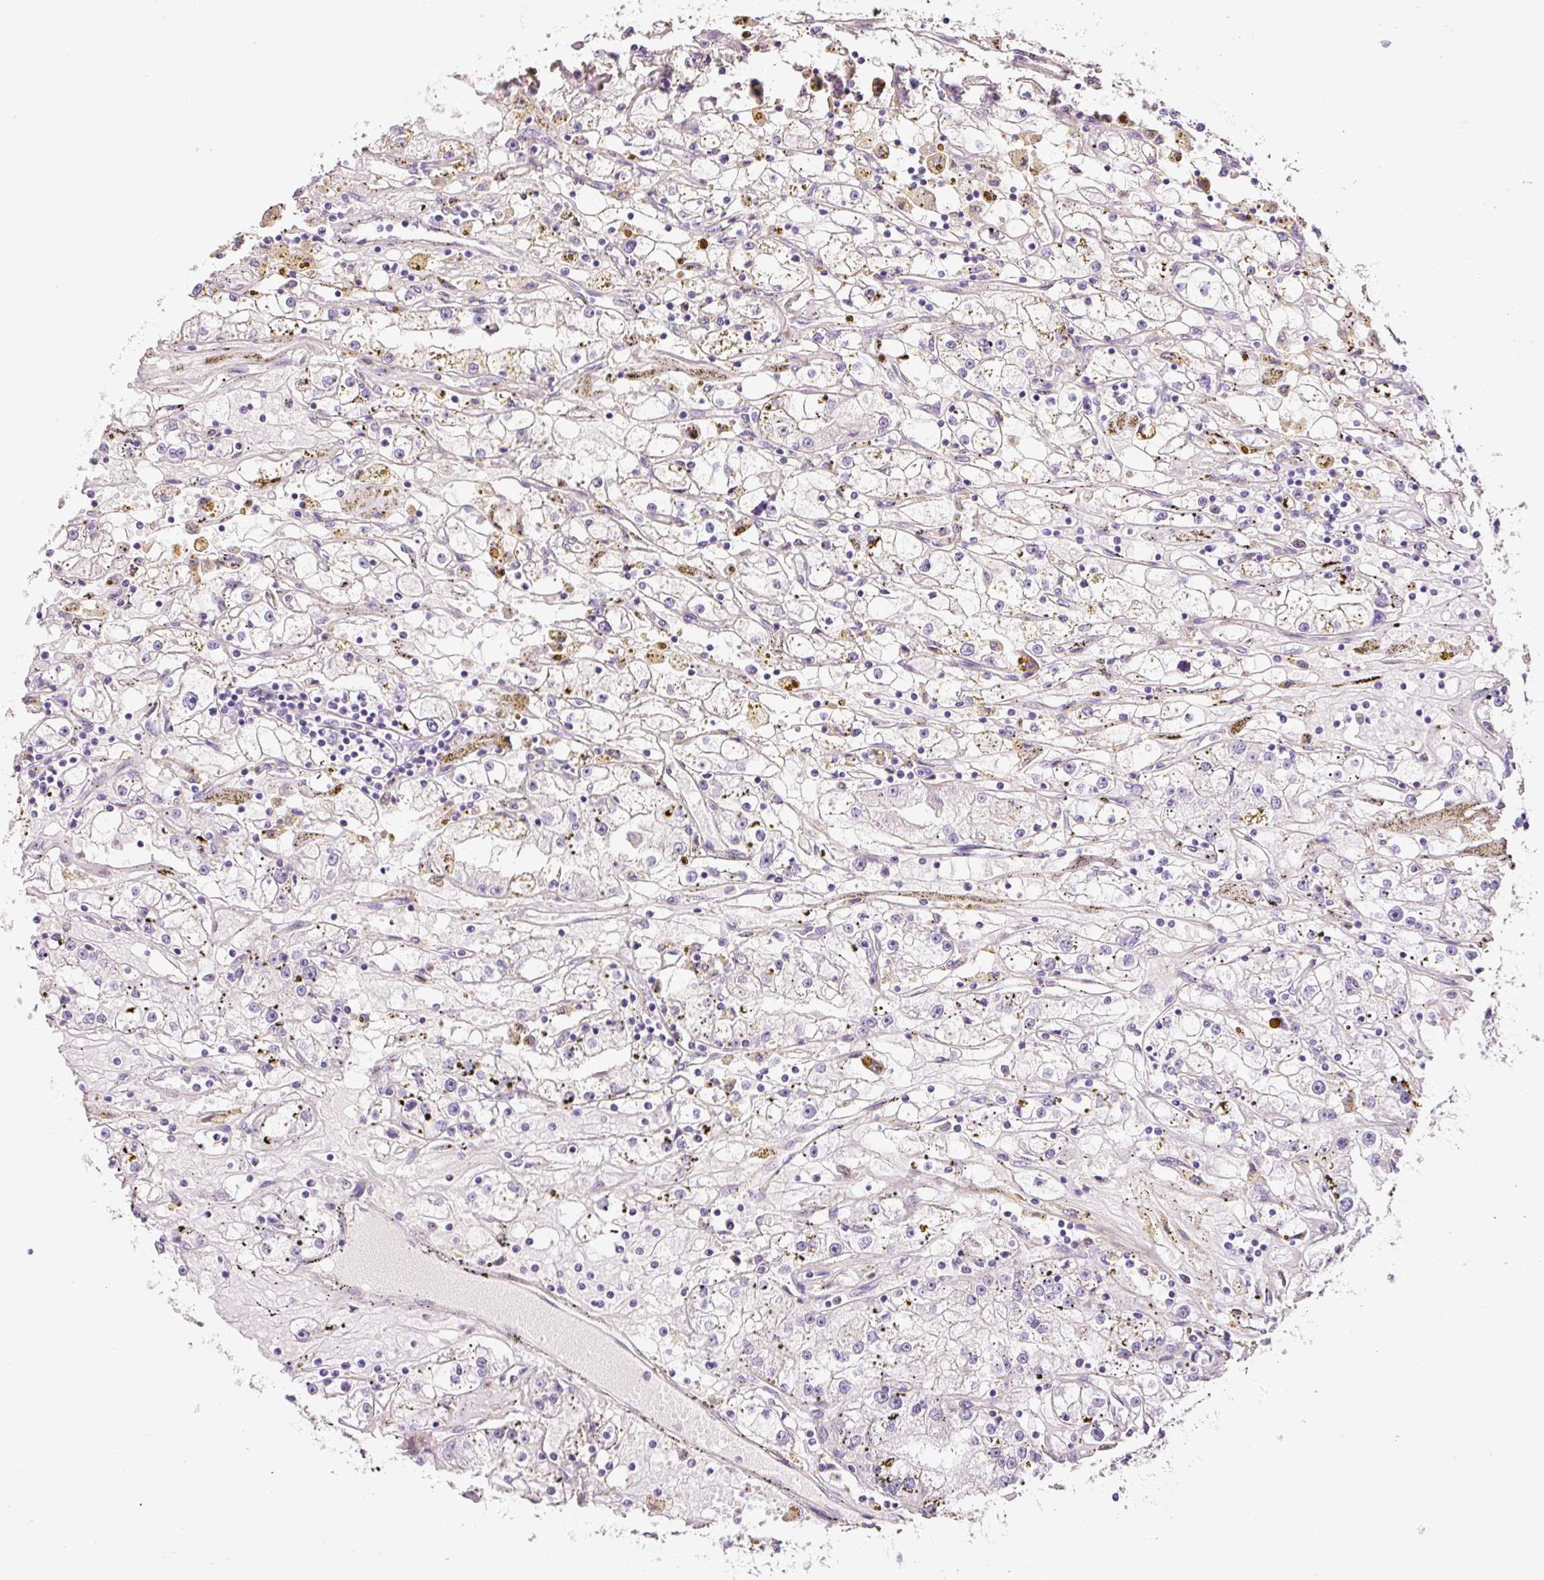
{"staining": {"intensity": "negative", "quantity": "none", "location": "none"}, "tissue": "renal cancer", "cell_type": "Tumor cells", "image_type": "cancer", "snomed": [{"axis": "morphology", "description": "Adenocarcinoma, NOS"}, {"axis": "topography", "description": "Kidney"}], "caption": "Immunohistochemical staining of human renal cancer (adenocarcinoma) exhibits no significant positivity in tumor cells. Brightfield microscopy of immunohistochemistry (IHC) stained with DAB (brown) and hematoxylin (blue), captured at high magnification.", "gene": "SOS2", "patient": {"sex": "male", "age": 56}}